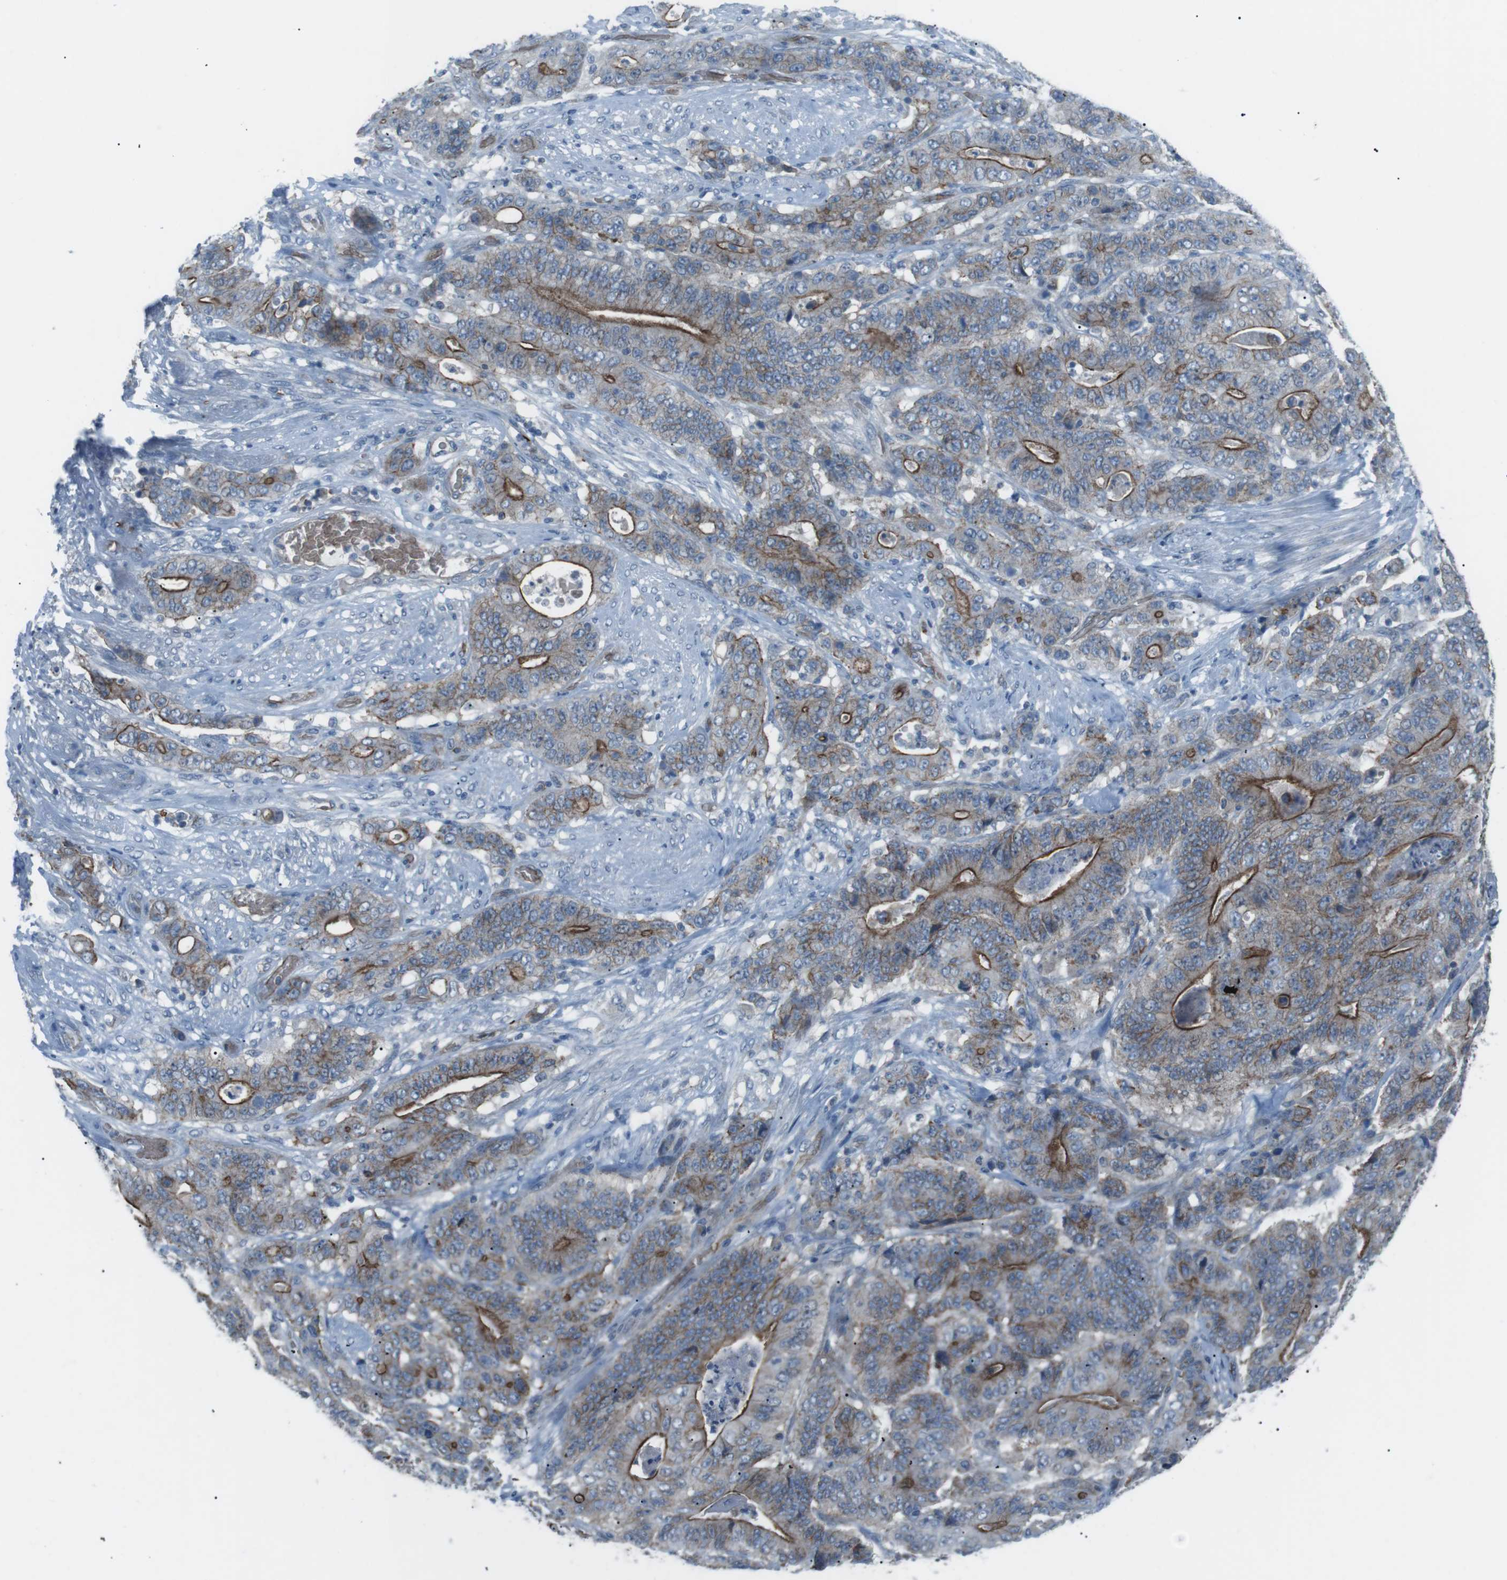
{"staining": {"intensity": "moderate", "quantity": "25%-75%", "location": "cytoplasmic/membranous"}, "tissue": "stomach cancer", "cell_type": "Tumor cells", "image_type": "cancer", "snomed": [{"axis": "morphology", "description": "Adenocarcinoma, NOS"}, {"axis": "topography", "description": "Stomach"}], "caption": "This is a photomicrograph of immunohistochemistry staining of stomach adenocarcinoma, which shows moderate expression in the cytoplasmic/membranous of tumor cells.", "gene": "SPTA1", "patient": {"sex": "female", "age": 73}}